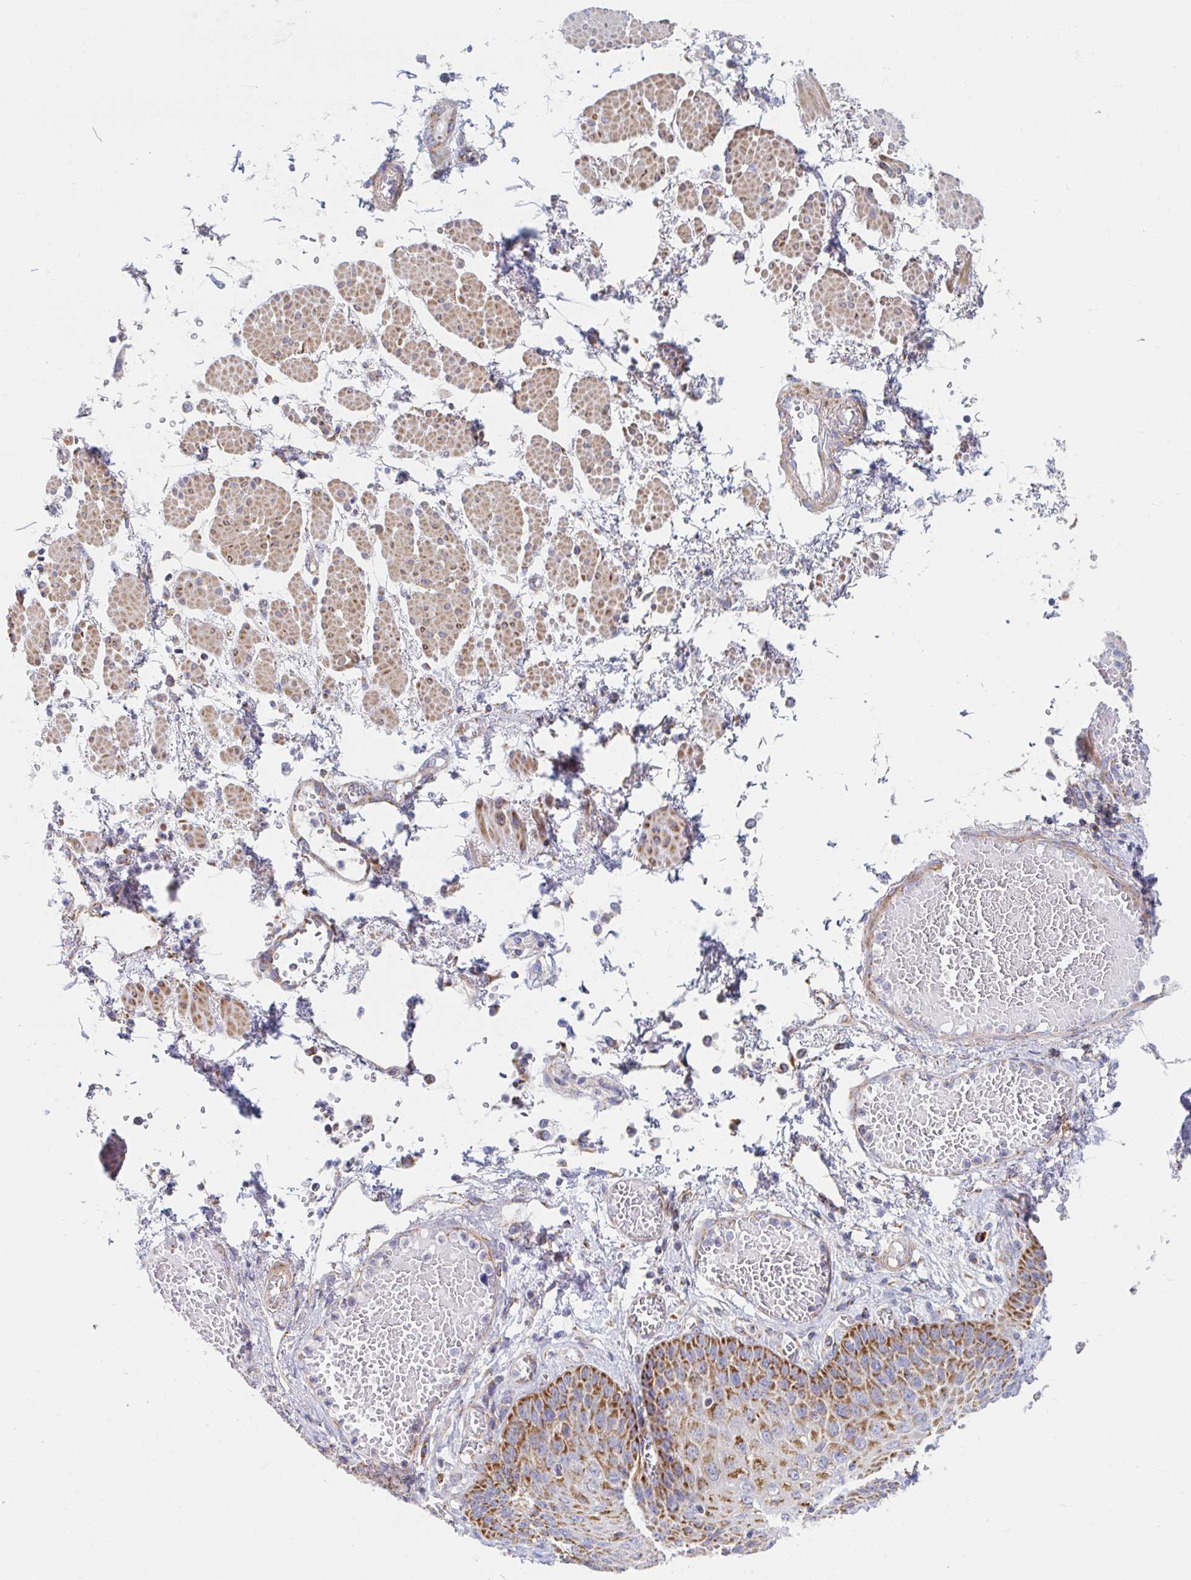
{"staining": {"intensity": "strong", "quantity": "25%-75%", "location": "cytoplasmic/membranous"}, "tissue": "esophagus", "cell_type": "Squamous epithelial cells", "image_type": "normal", "snomed": [{"axis": "morphology", "description": "Normal tissue, NOS"}, {"axis": "morphology", "description": "Adenocarcinoma, NOS"}, {"axis": "topography", "description": "Esophagus"}], "caption": "Immunohistochemical staining of benign human esophagus displays strong cytoplasmic/membranous protein positivity in about 25%-75% of squamous epithelial cells. (brown staining indicates protein expression, while blue staining denotes nuclei).", "gene": "MAVS", "patient": {"sex": "male", "age": 81}}